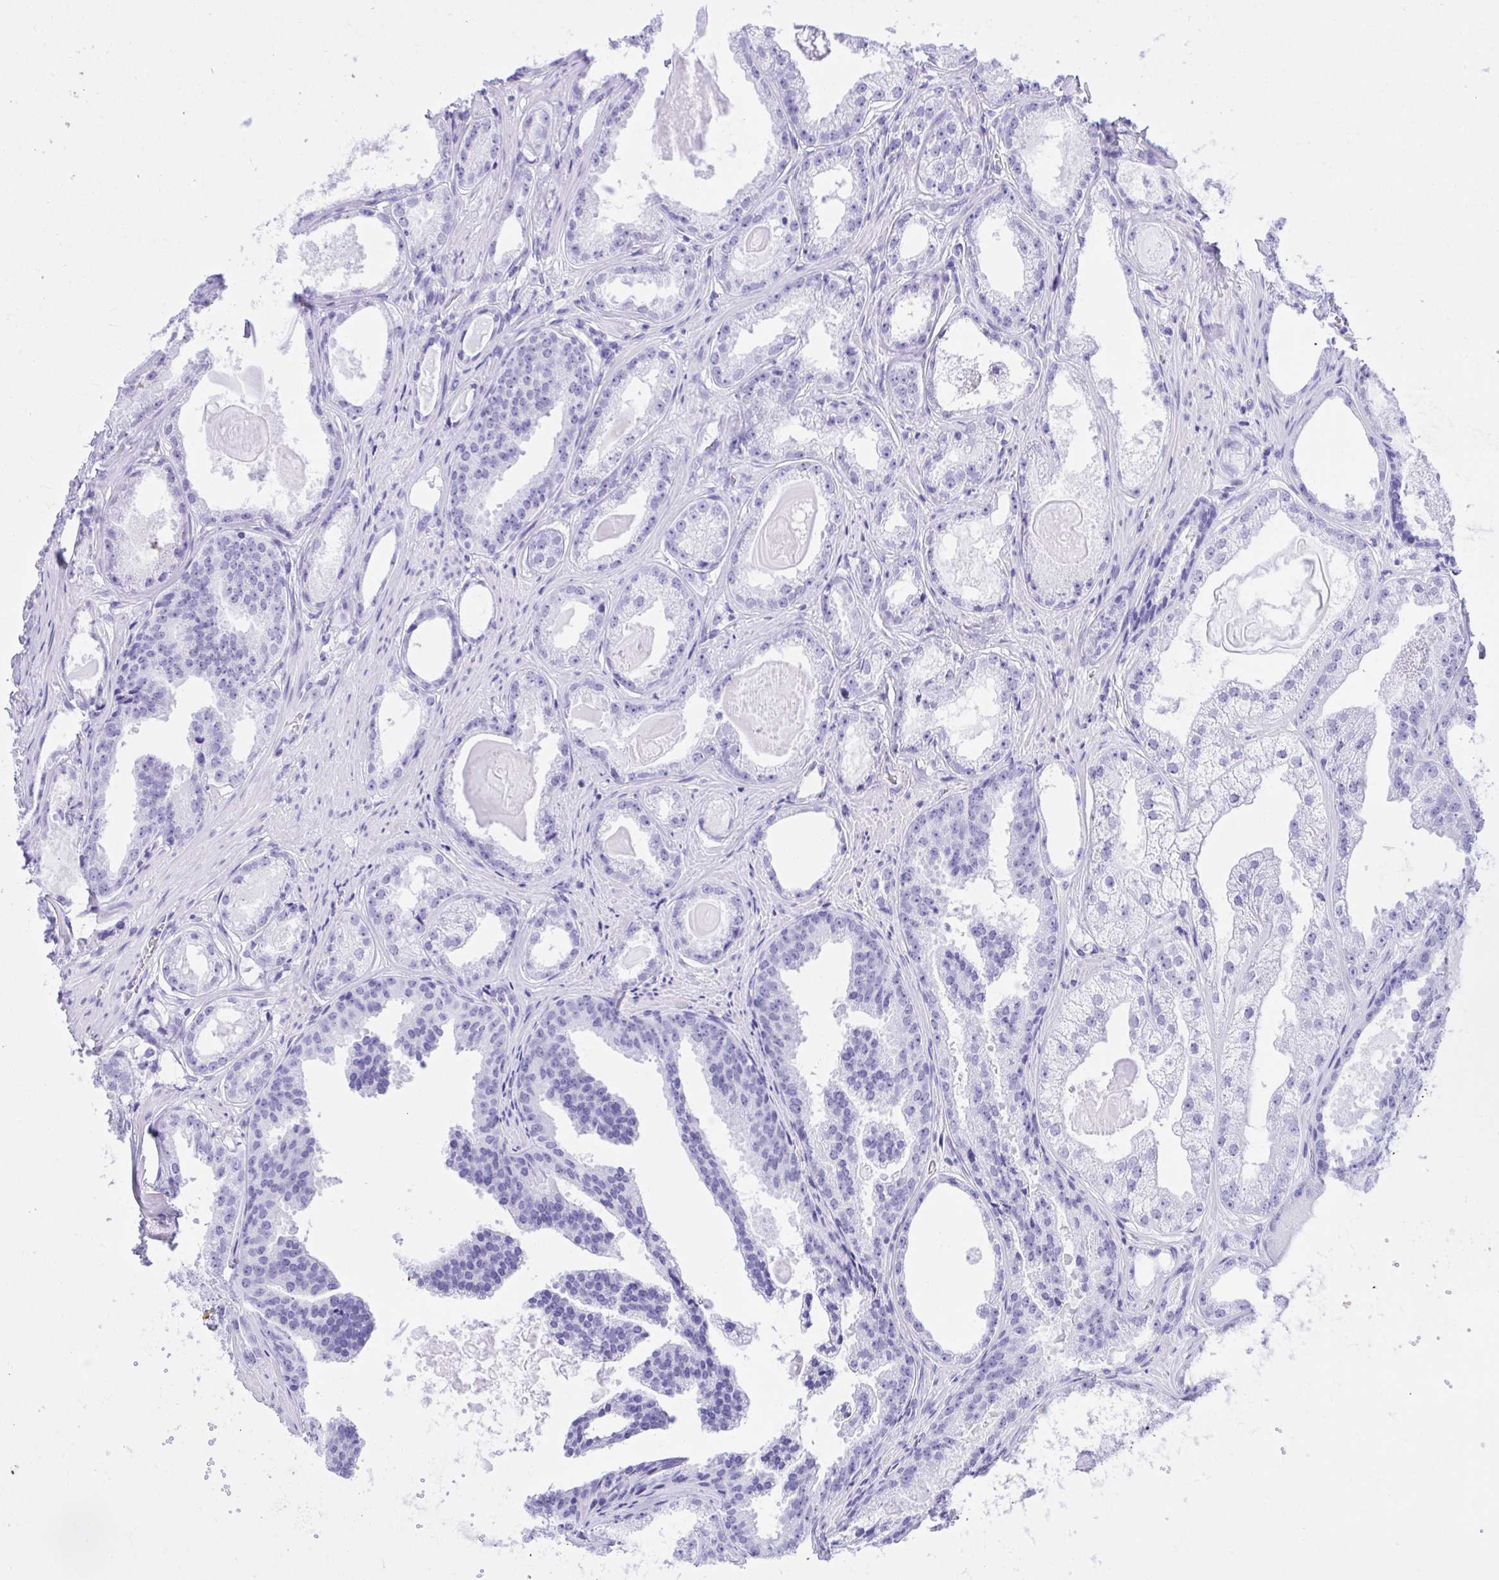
{"staining": {"intensity": "negative", "quantity": "none", "location": "none"}, "tissue": "prostate cancer", "cell_type": "Tumor cells", "image_type": "cancer", "snomed": [{"axis": "morphology", "description": "Adenocarcinoma, Low grade"}, {"axis": "topography", "description": "Prostate"}], "caption": "The histopathology image displays no staining of tumor cells in adenocarcinoma (low-grade) (prostate).", "gene": "TLN2", "patient": {"sex": "male", "age": 65}}